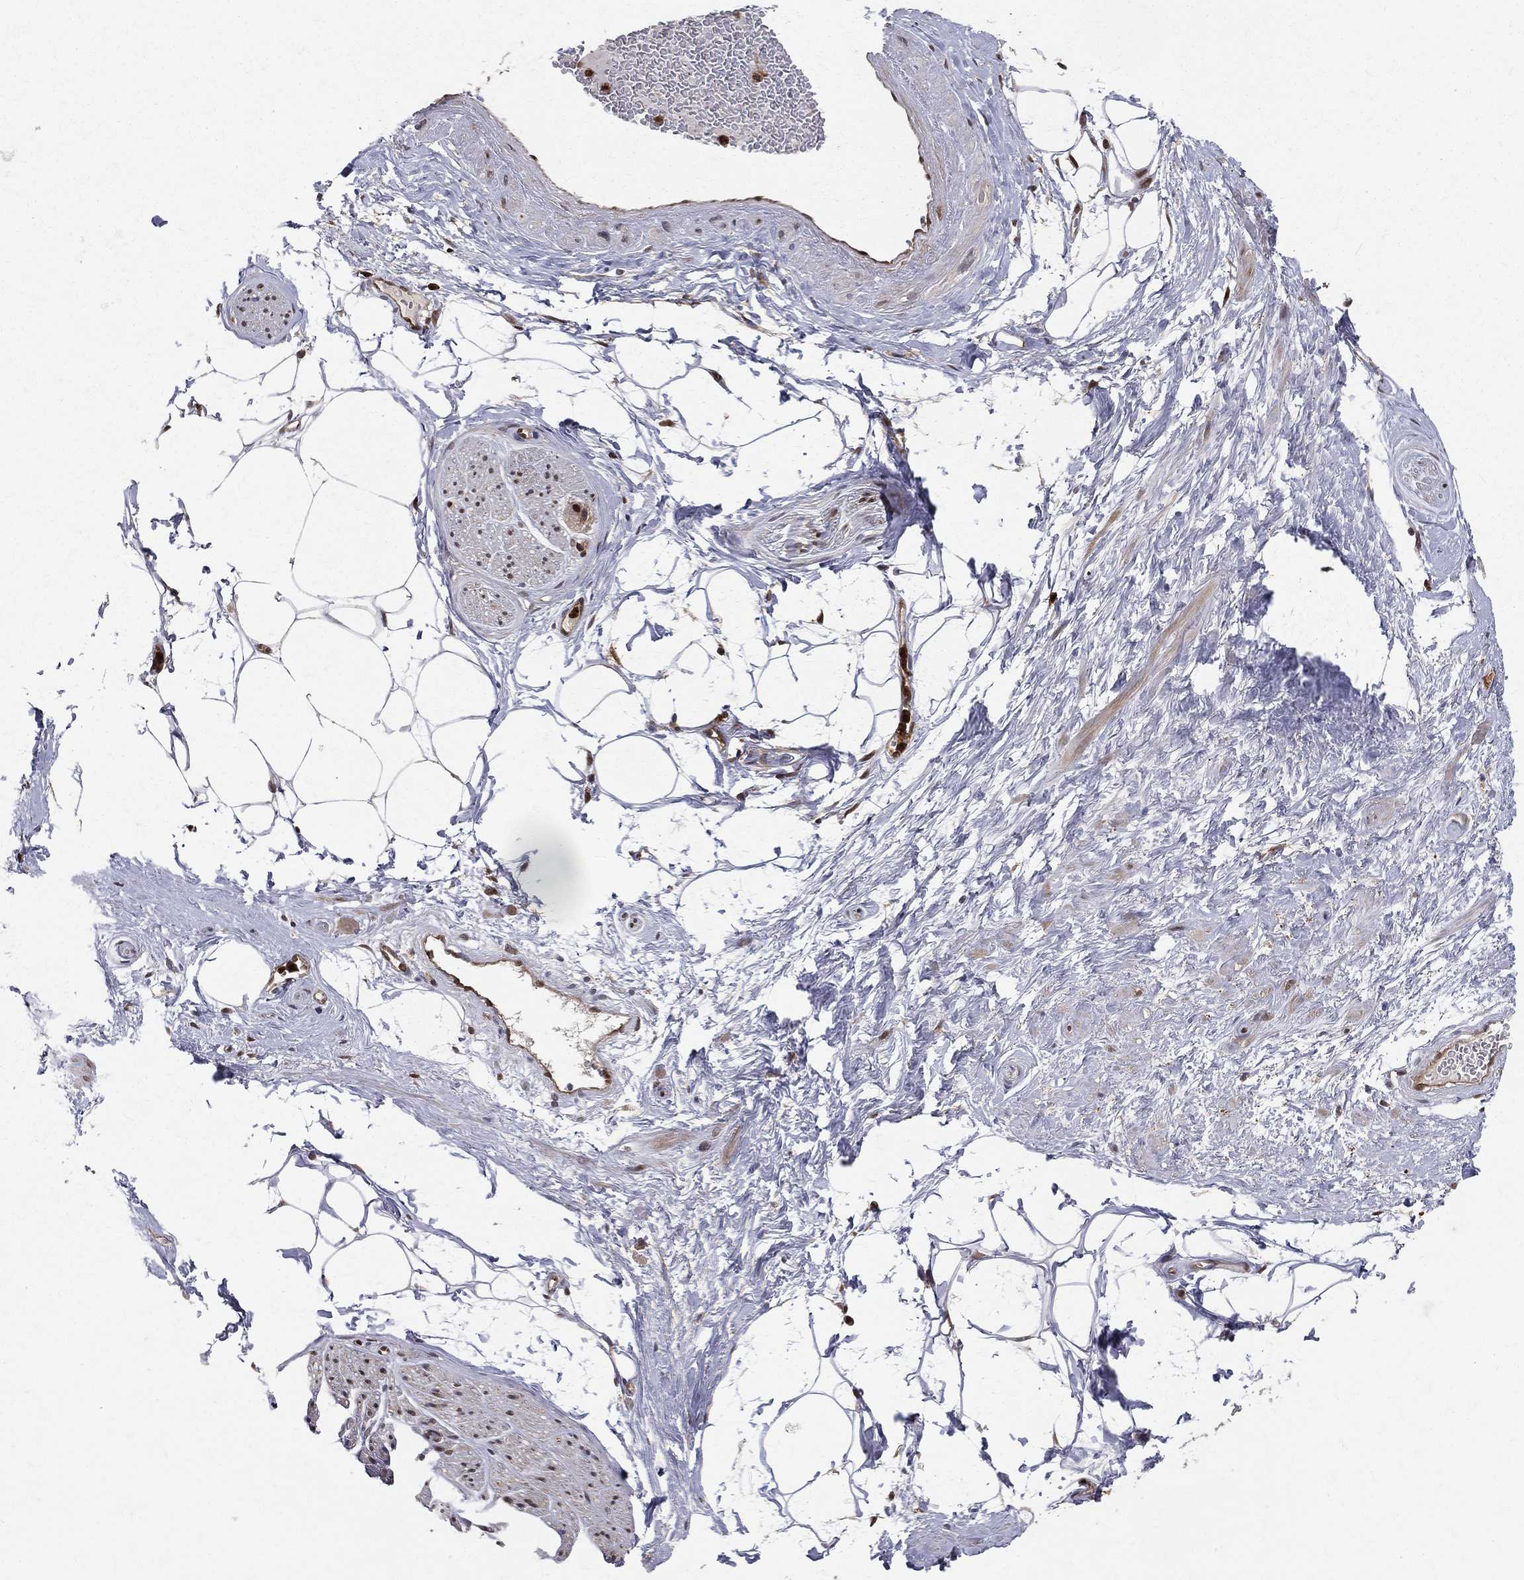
{"staining": {"intensity": "negative", "quantity": "none", "location": "none"}, "tissue": "adipose tissue", "cell_type": "Adipocytes", "image_type": "normal", "snomed": [{"axis": "morphology", "description": "Normal tissue, NOS"}, {"axis": "topography", "description": "Prostate"}, {"axis": "topography", "description": "Peripheral nerve tissue"}], "caption": "Adipose tissue was stained to show a protein in brown. There is no significant positivity in adipocytes. (Stains: DAB IHC with hematoxylin counter stain, Microscopy: brightfield microscopy at high magnification).", "gene": "ENO1", "patient": {"sex": "male", "age": 57}}